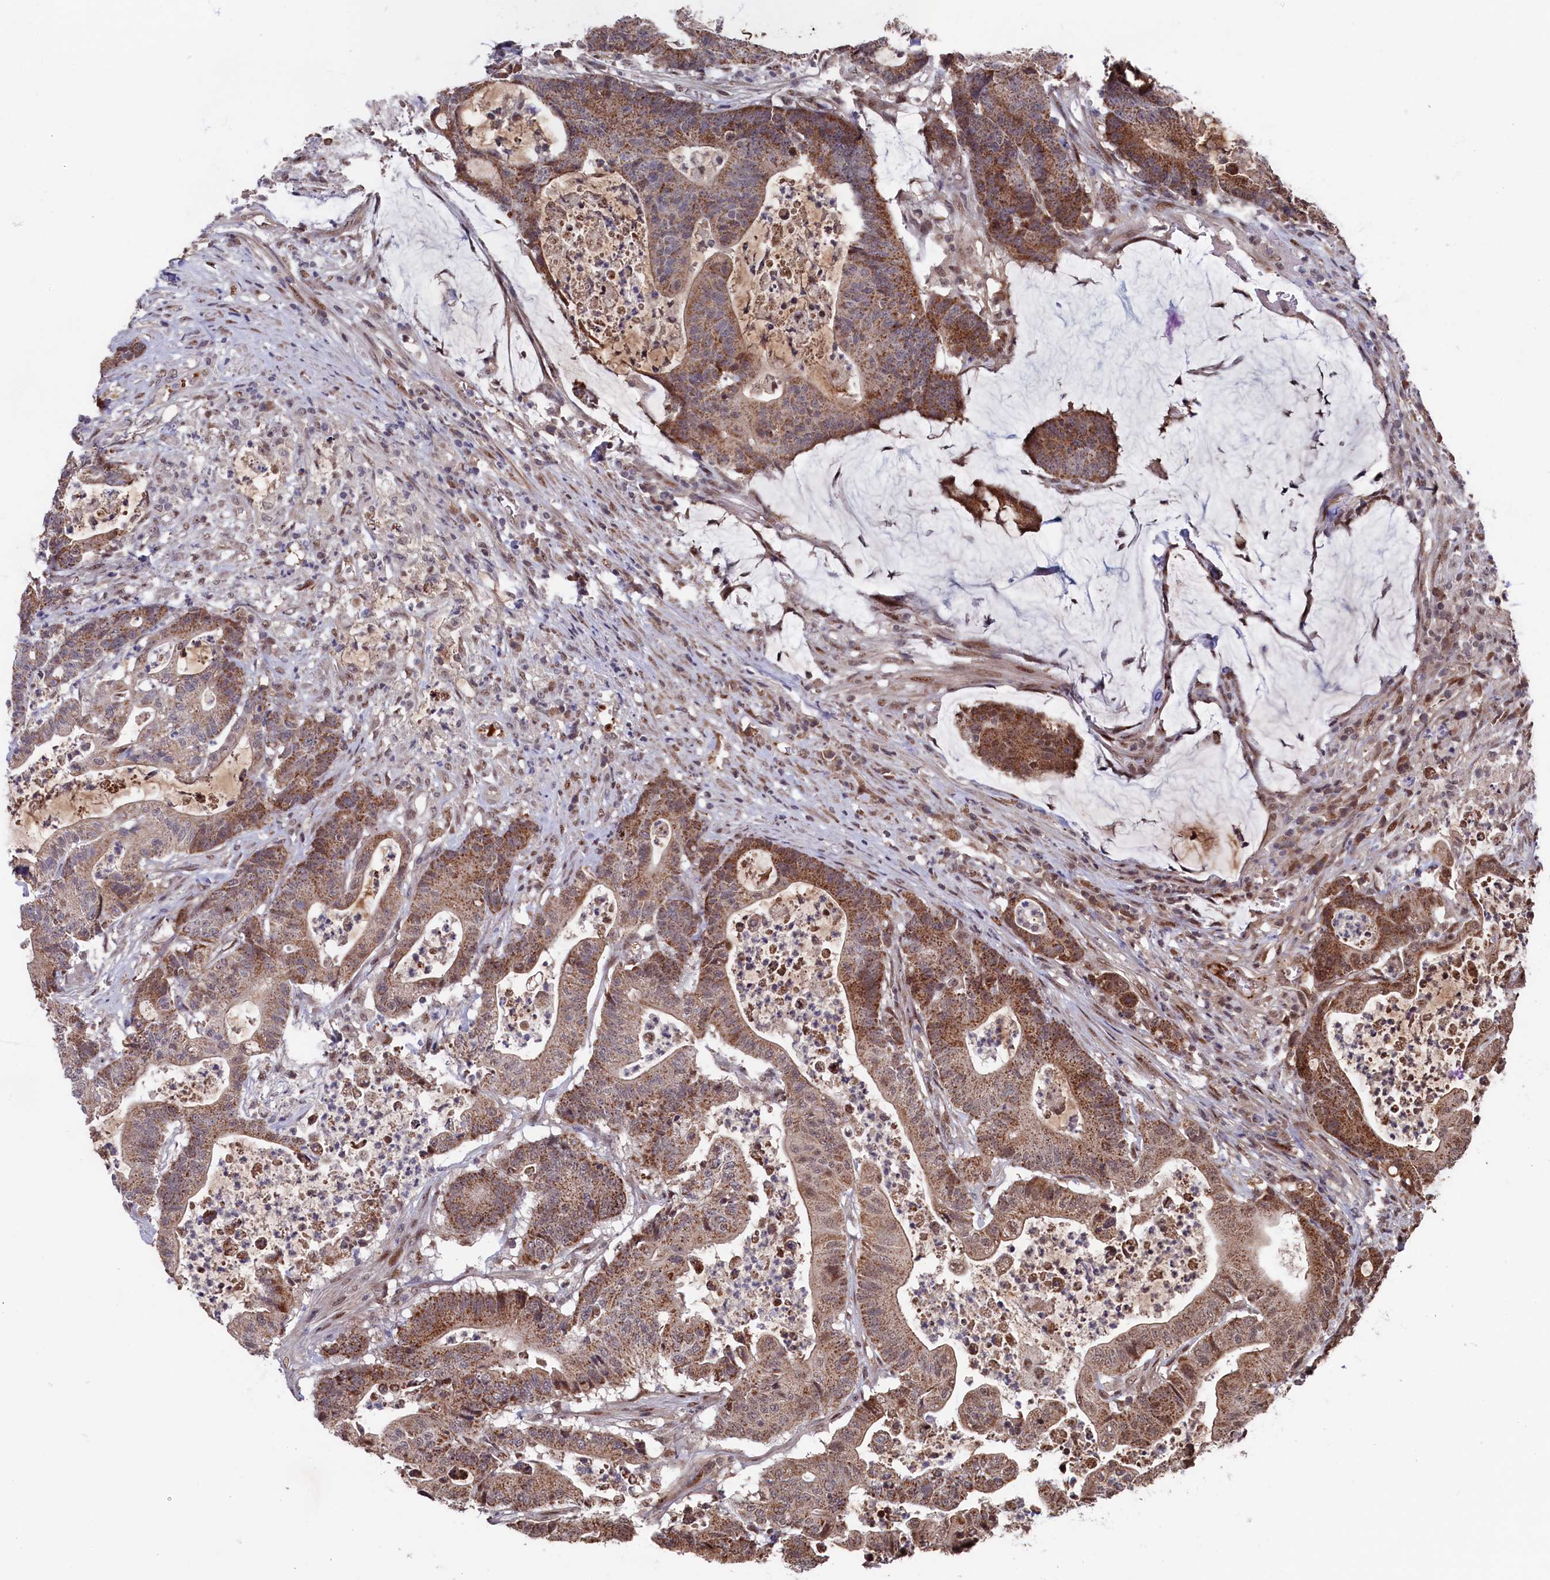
{"staining": {"intensity": "moderate", "quantity": ">75%", "location": "cytoplasmic/membranous"}, "tissue": "colorectal cancer", "cell_type": "Tumor cells", "image_type": "cancer", "snomed": [{"axis": "morphology", "description": "Adenocarcinoma, NOS"}, {"axis": "topography", "description": "Colon"}], "caption": "Immunohistochemistry staining of adenocarcinoma (colorectal), which reveals medium levels of moderate cytoplasmic/membranous positivity in about >75% of tumor cells indicating moderate cytoplasmic/membranous protein expression. The staining was performed using DAB (3,3'-diaminobenzidine) (brown) for protein detection and nuclei were counterstained in hematoxylin (blue).", "gene": "CLPX", "patient": {"sex": "female", "age": 84}}